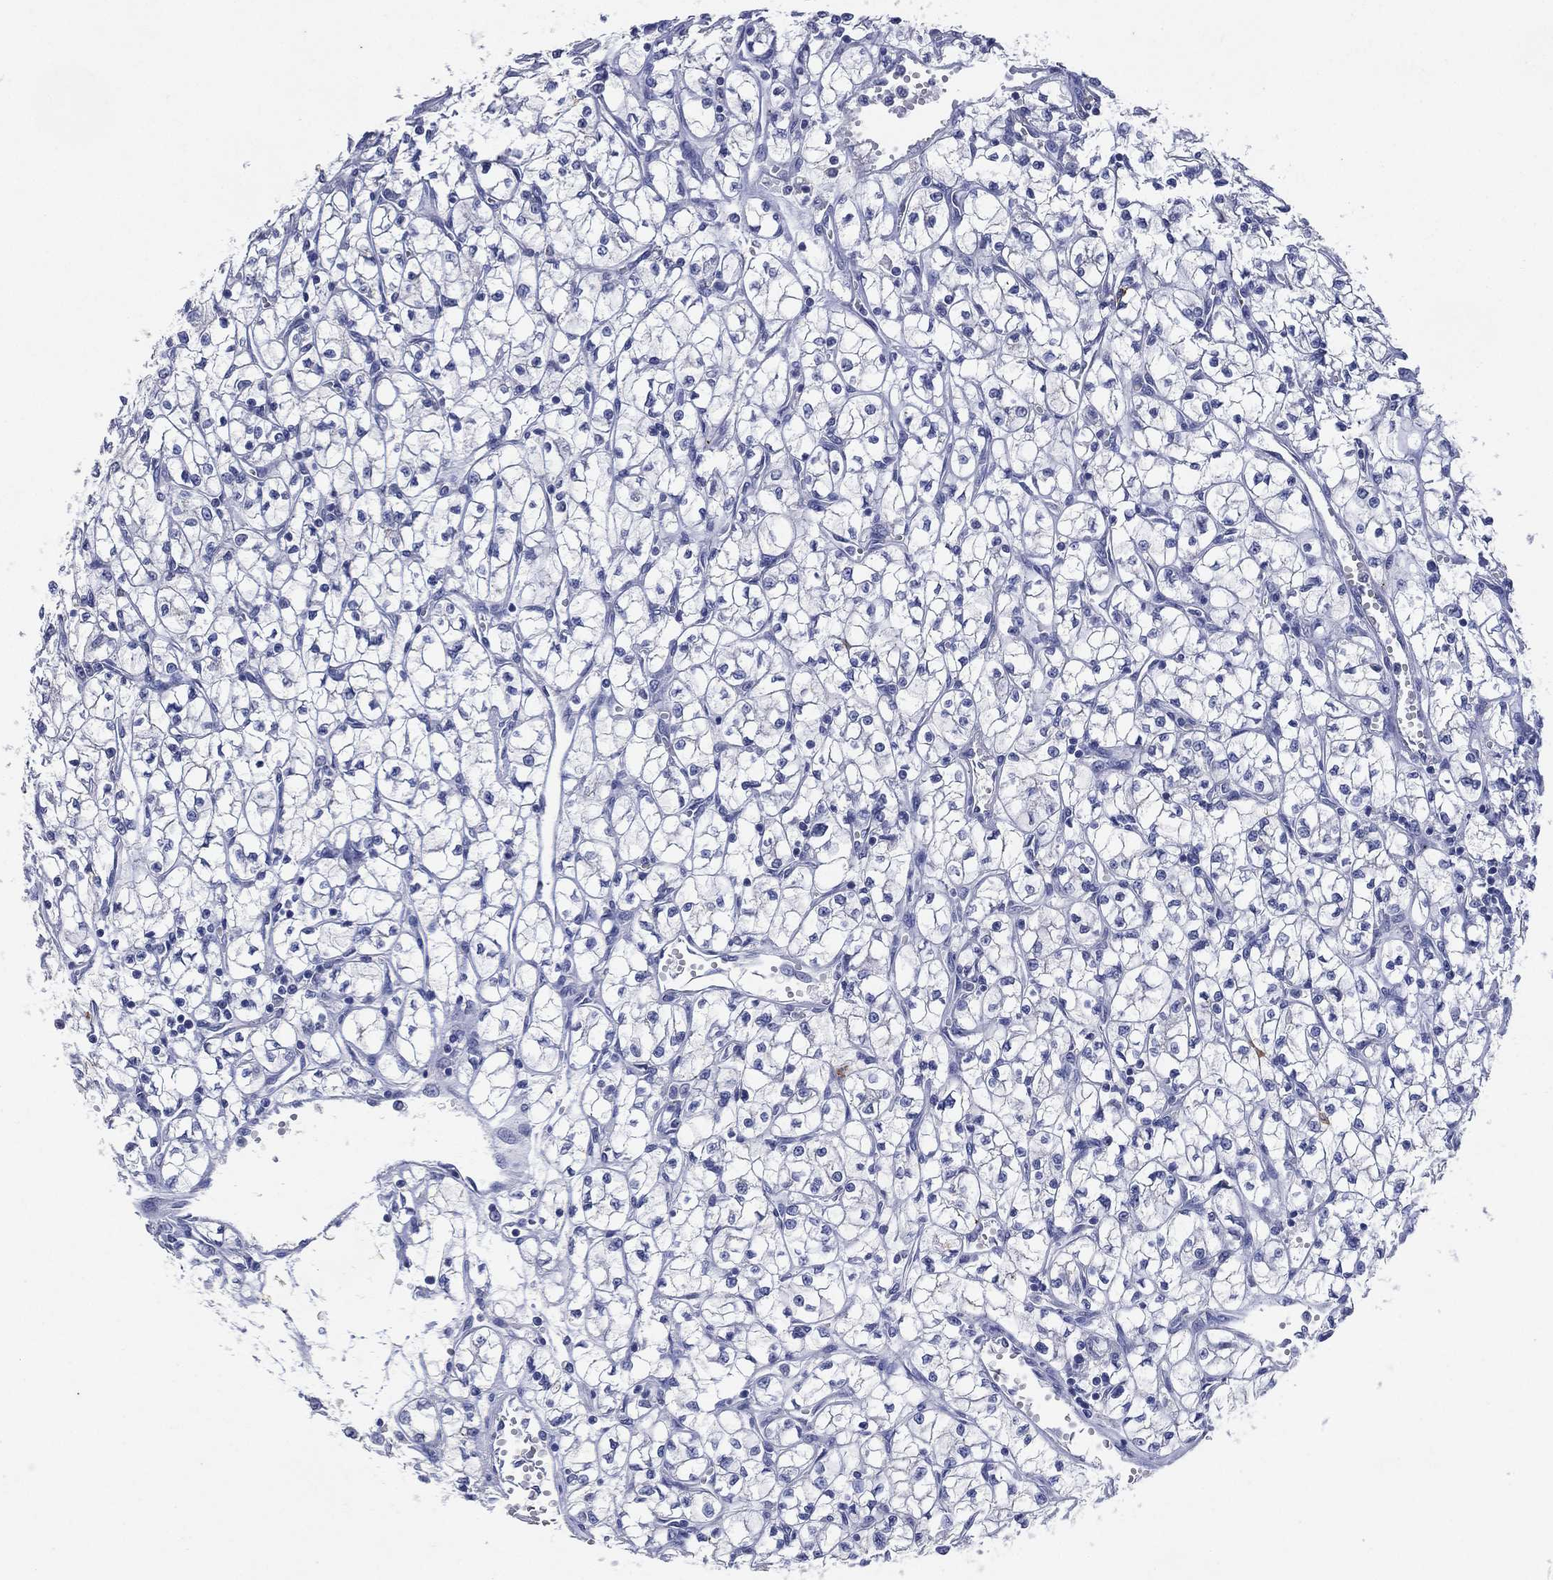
{"staining": {"intensity": "negative", "quantity": "none", "location": "none"}, "tissue": "renal cancer", "cell_type": "Tumor cells", "image_type": "cancer", "snomed": [{"axis": "morphology", "description": "Adenocarcinoma, NOS"}, {"axis": "topography", "description": "Kidney"}], "caption": "This image is of adenocarcinoma (renal) stained with immunohistochemistry (IHC) to label a protein in brown with the nuclei are counter-stained blue. There is no expression in tumor cells.", "gene": "FSCN2", "patient": {"sex": "female", "age": 64}}